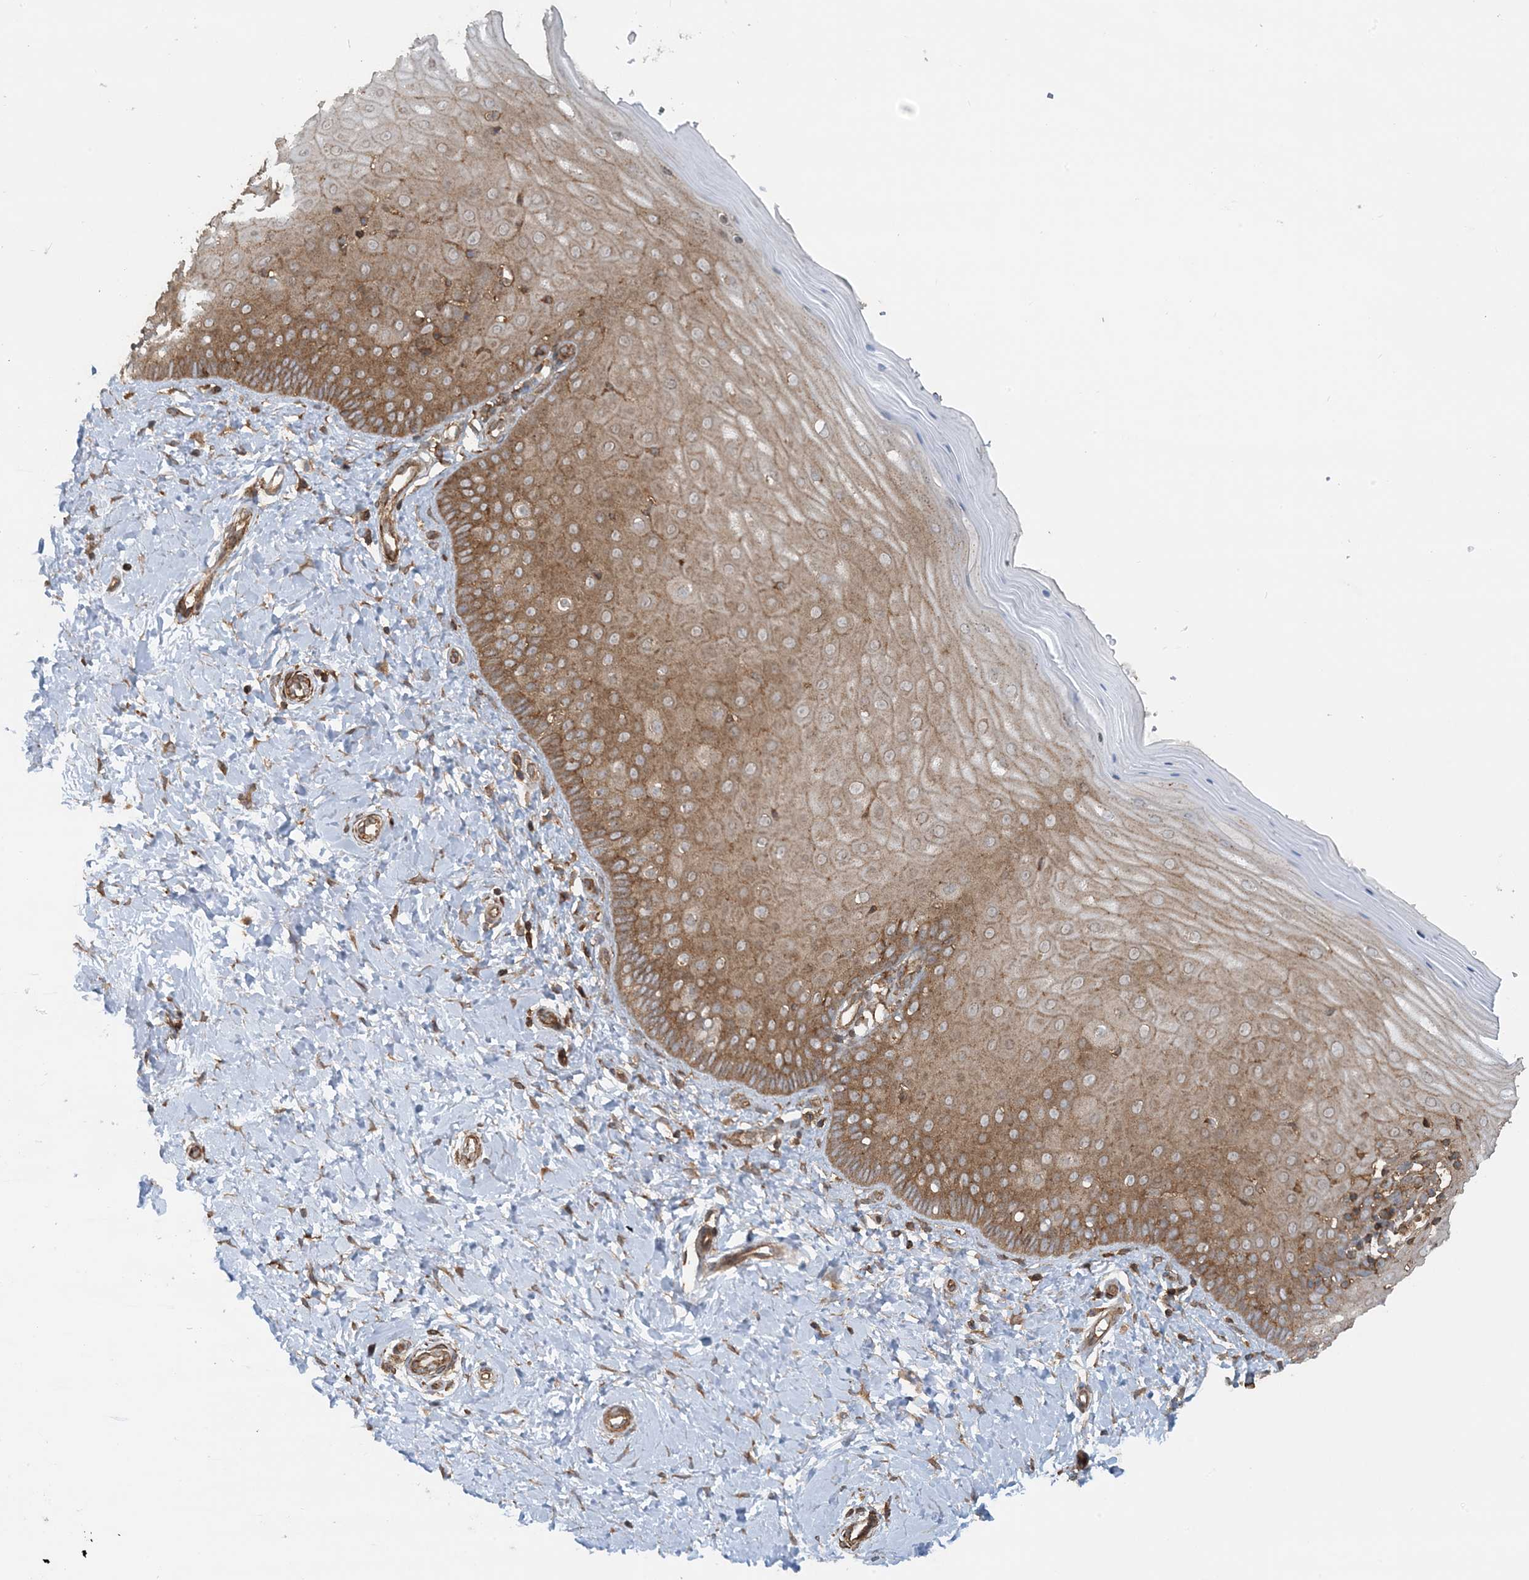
{"staining": {"intensity": "moderate", "quantity": ">75%", "location": "cytoplasmic/membranous"}, "tissue": "cervix", "cell_type": "Glandular cells", "image_type": "normal", "snomed": [{"axis": "morphology", "description": "Normal tissue, NOS"}, {"axis": "topography", "description": "Cervix"}], "caption": "A histopathology image showing moderate cytoplasmic/membranous expression in approximately >75% of glandular cells in unremarkable cervix, as visualized by brown immunohistochemical staining.", "gene": "STAM2", "patient": {"sex": "female", "age": 55}}